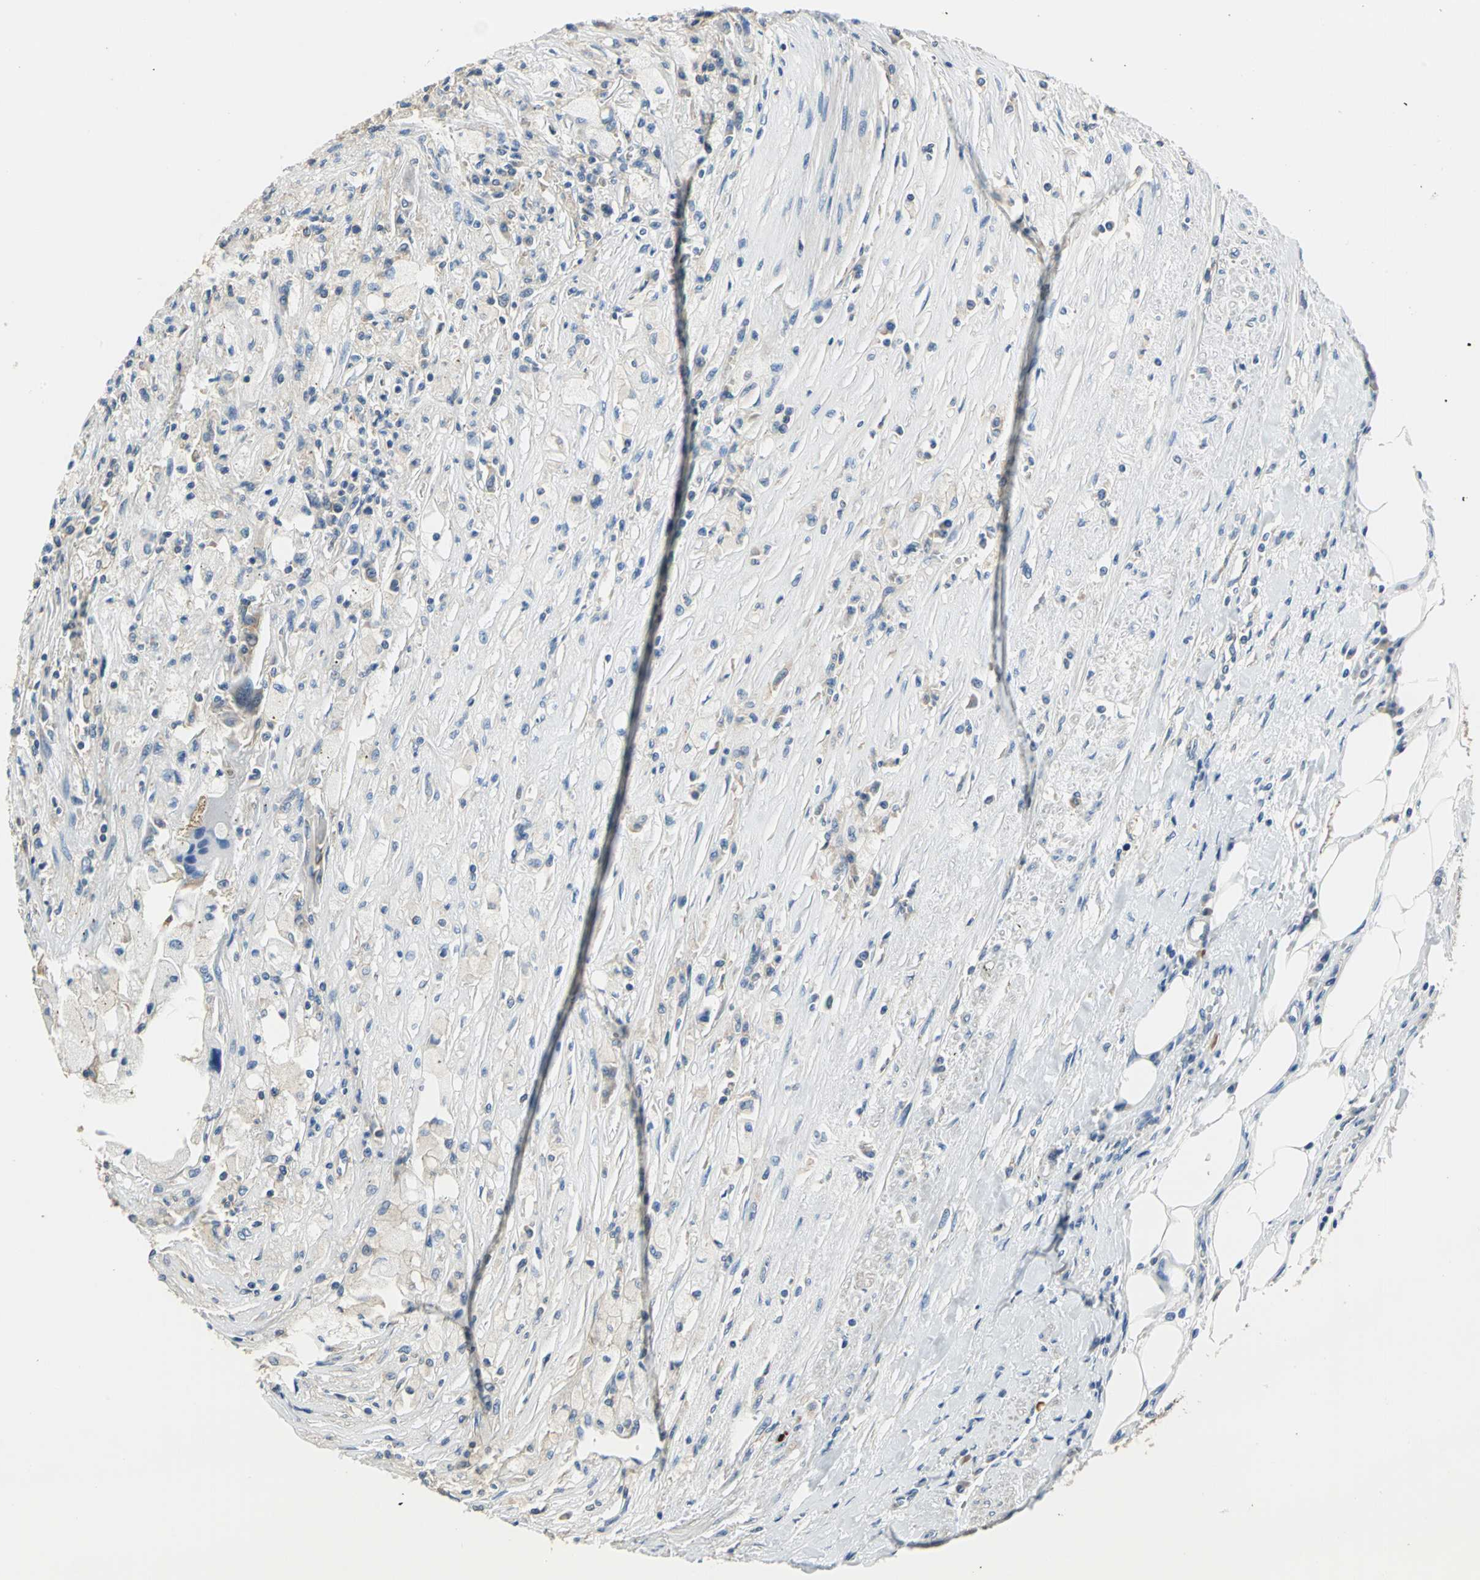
{"staining": {"intensity": "negative", "quantity": "none", "location": "none"}, "tissue": "renal cancer", "cell_type": "Tumor cells", "image_type": "cancer", "snomed": [{"axis": "morphology", "description": "Normal tissue, NOS"}, {"axis": "morphology", "description": "Adenocarcinoma, NOS"}, {"axis": "topography", "description": "Kidney"}], "caption": "There is no significant positivity in tumor cells of adenocarcinoma (renal).", "gene": "DDX3Y", "patient": {"sex": "male", "age": 71}}